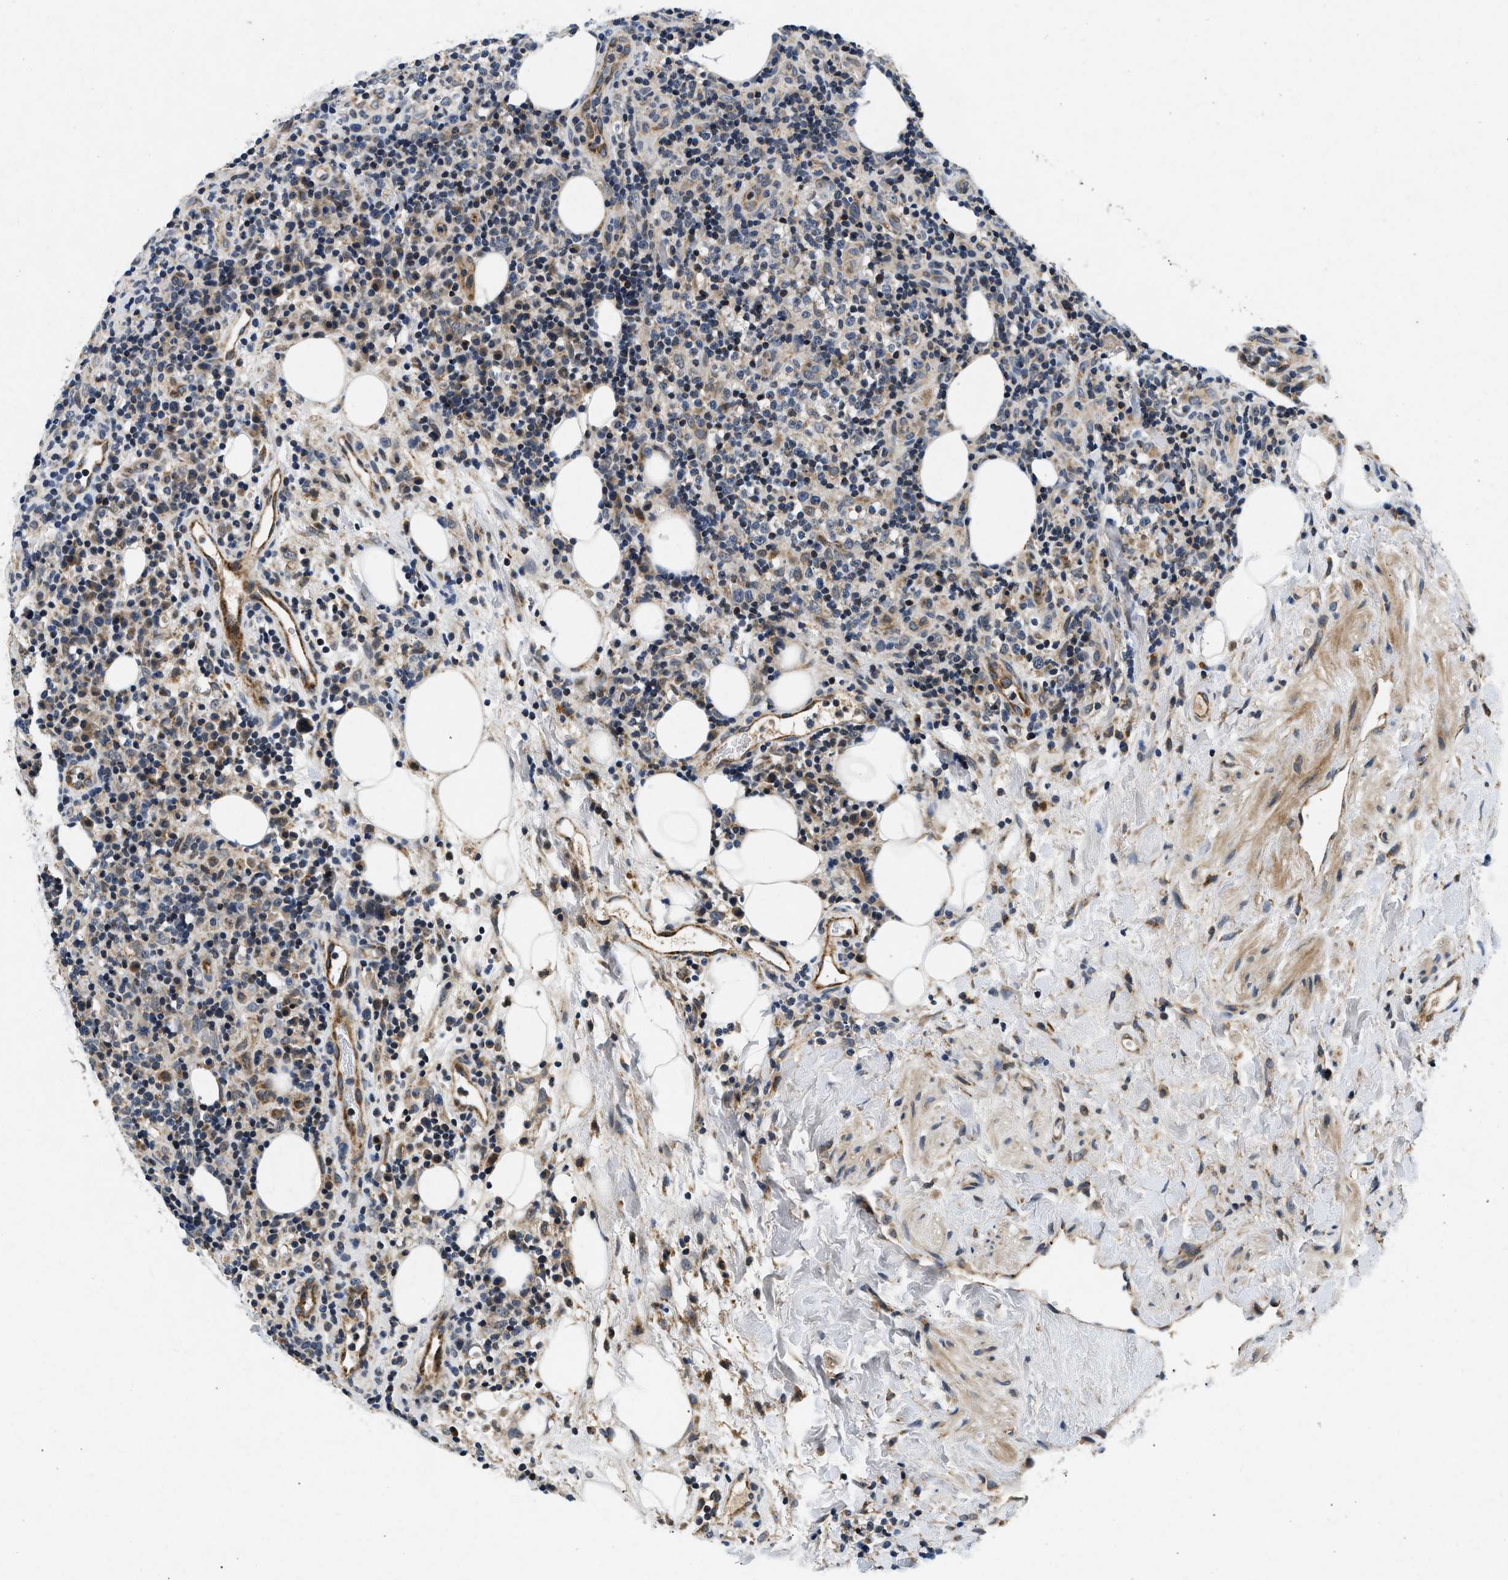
{"staining": {"intensity": "weak", "quantity": "25%-75%", "location": "cytoplasmic/membranous"}, "tissue": "lymphoma", "cell_type": "Tumor cells", "image_type": "cancer", "snomed": [{"axis": "morphology", "description": "Malignant lymphoma, non-Hodgkin's type, High grade"}, {"axis": "topography", "description": "Lymph node"}], "caption": "This is an image of immunohistochemistry (IHC) staining of malignant lymphoma, non-Hodgkin's type (high-grade), which shows weak expression in the cytoplasmic/membranous of tumor cells.", "gene": "PDP1", "patient": {"sex": "female", "age": 76}}